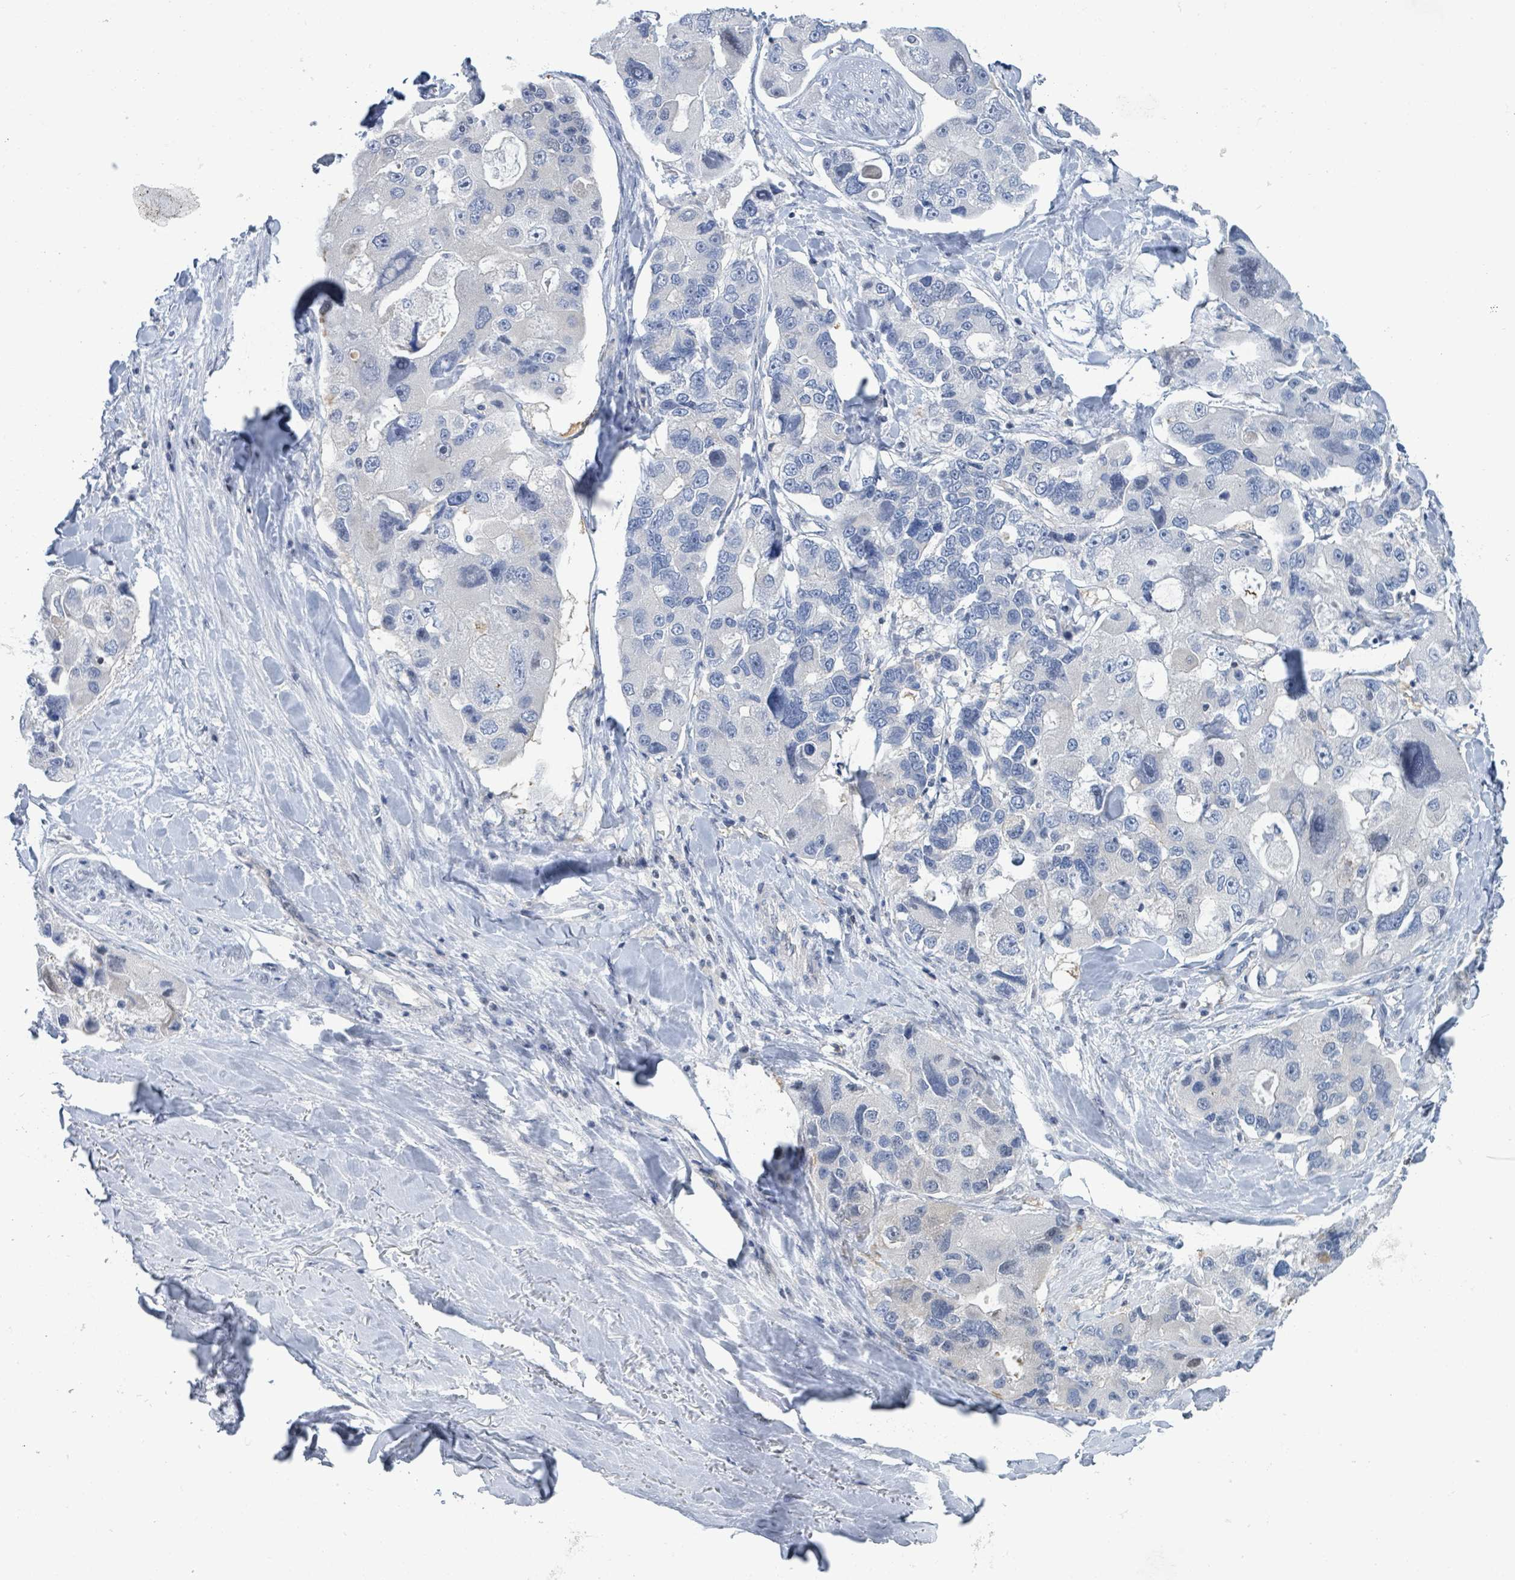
{"staining": {"intensity": "negative", "quantity": "none", "location": "none"}, "tissue": "lung cancer", "cell_type": "Tumor cells", "image_type": "cancer", "snomed": [{"axis": "morphology", "description": "Adenocarcinoma, NOS"}, {"axis": "topography", "description": "Lung"}], "caption": "The immunohistochemistry (IHC) image has no significant staining in tumor cells of lung cancer tissue.", "gene": "DGKZ", "patient": {"sex": "female", "age": 54}}